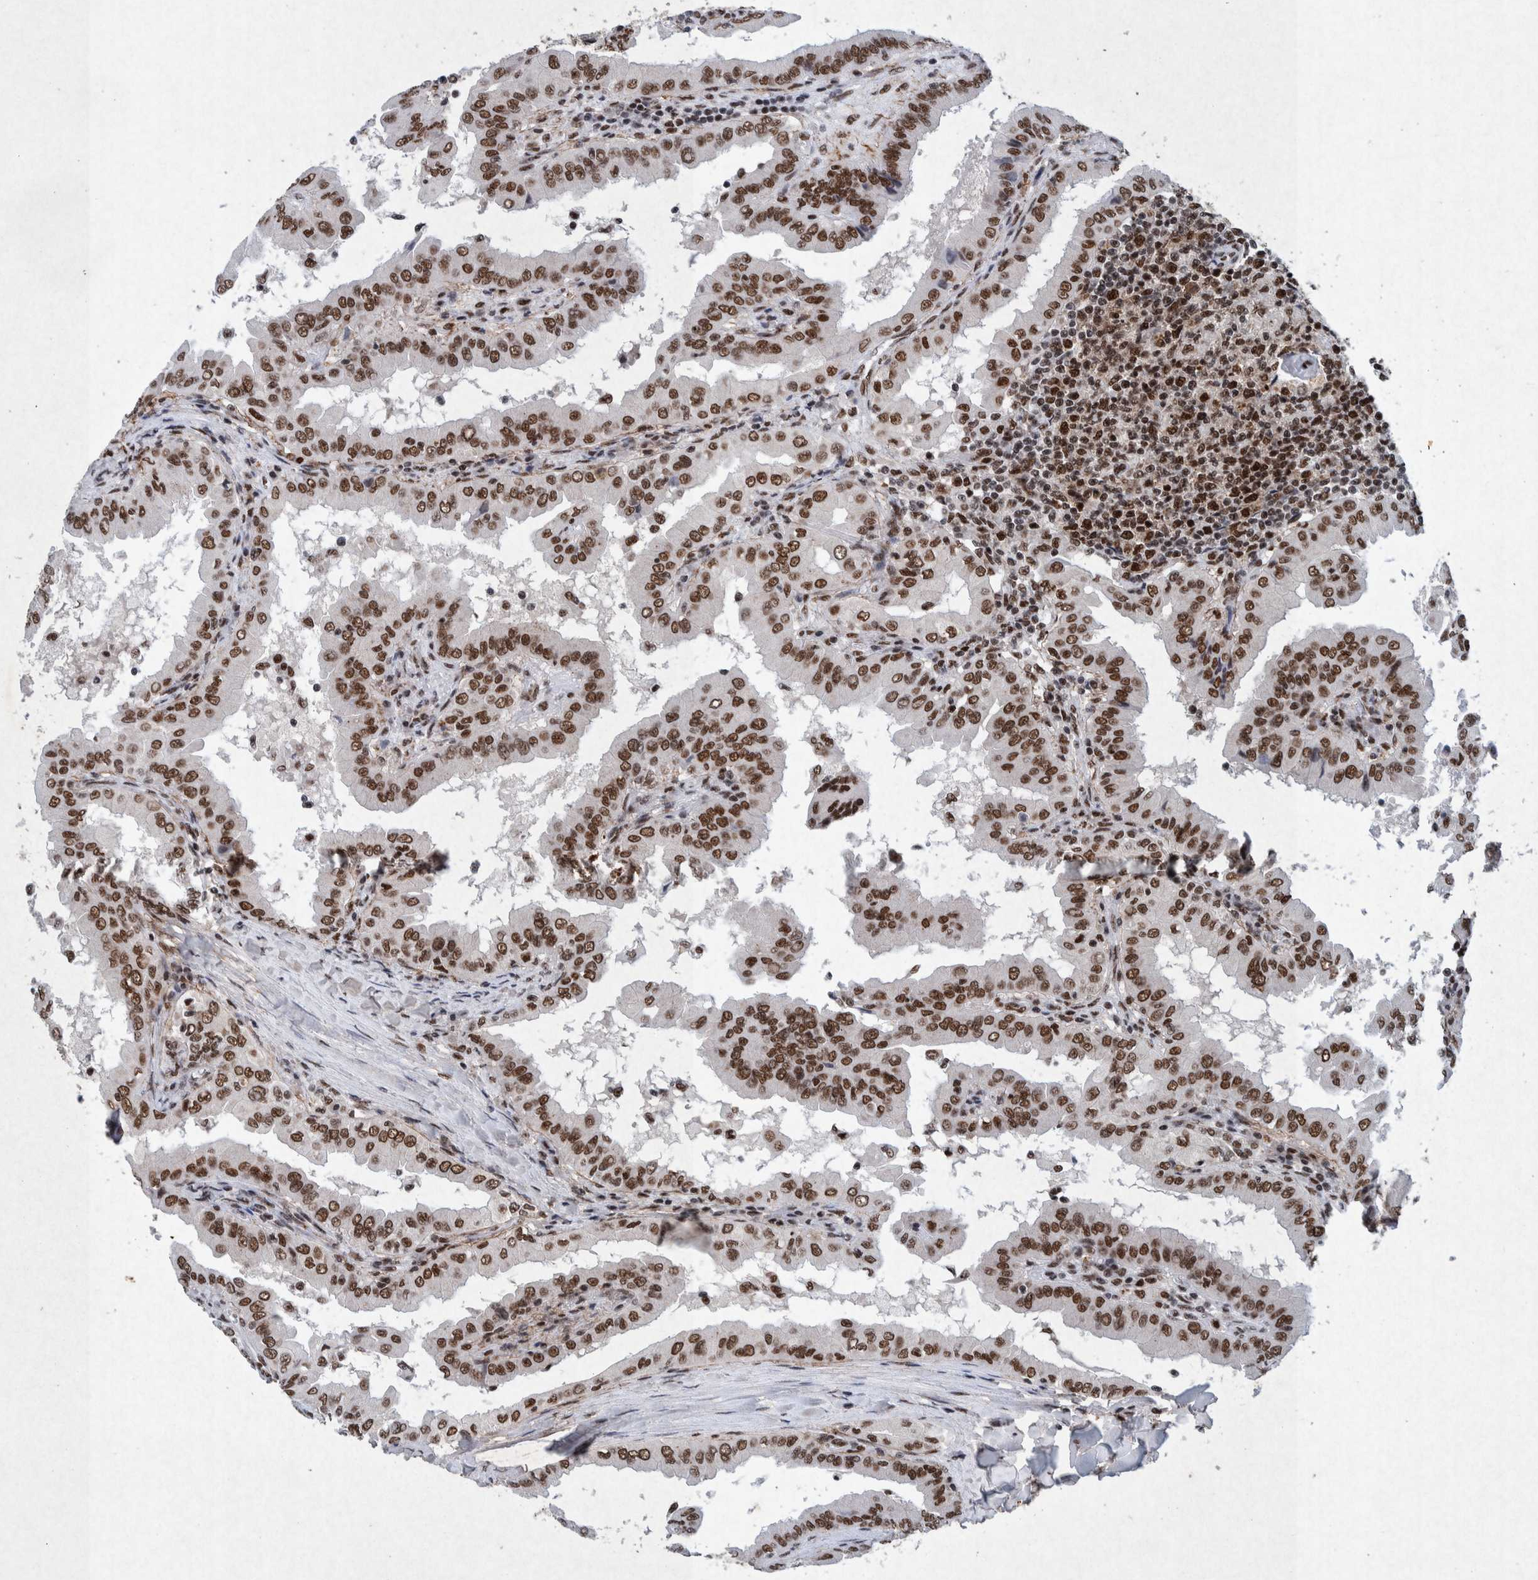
{"staining": {"intensity": "strong", "quantity": ">75%", "location": "nuclear"}, "tissue": "thyroid cancer", "cell_type": "Tumor cells", "image_type": "cancer", "snomed": [{"axis": "morphology", "description": "Papillary adenocarcinoma, NOS"}, {"axis": "topography", "description": "Thyroid gland"}], "caption": "IHC of human papillary adenocarcinoma (thyroid) exhibits high levels of strong nuclear expression in about >75% of tumor cells.", "gene": "TAF10", "patient": {"sex": "male", "age": 33}}